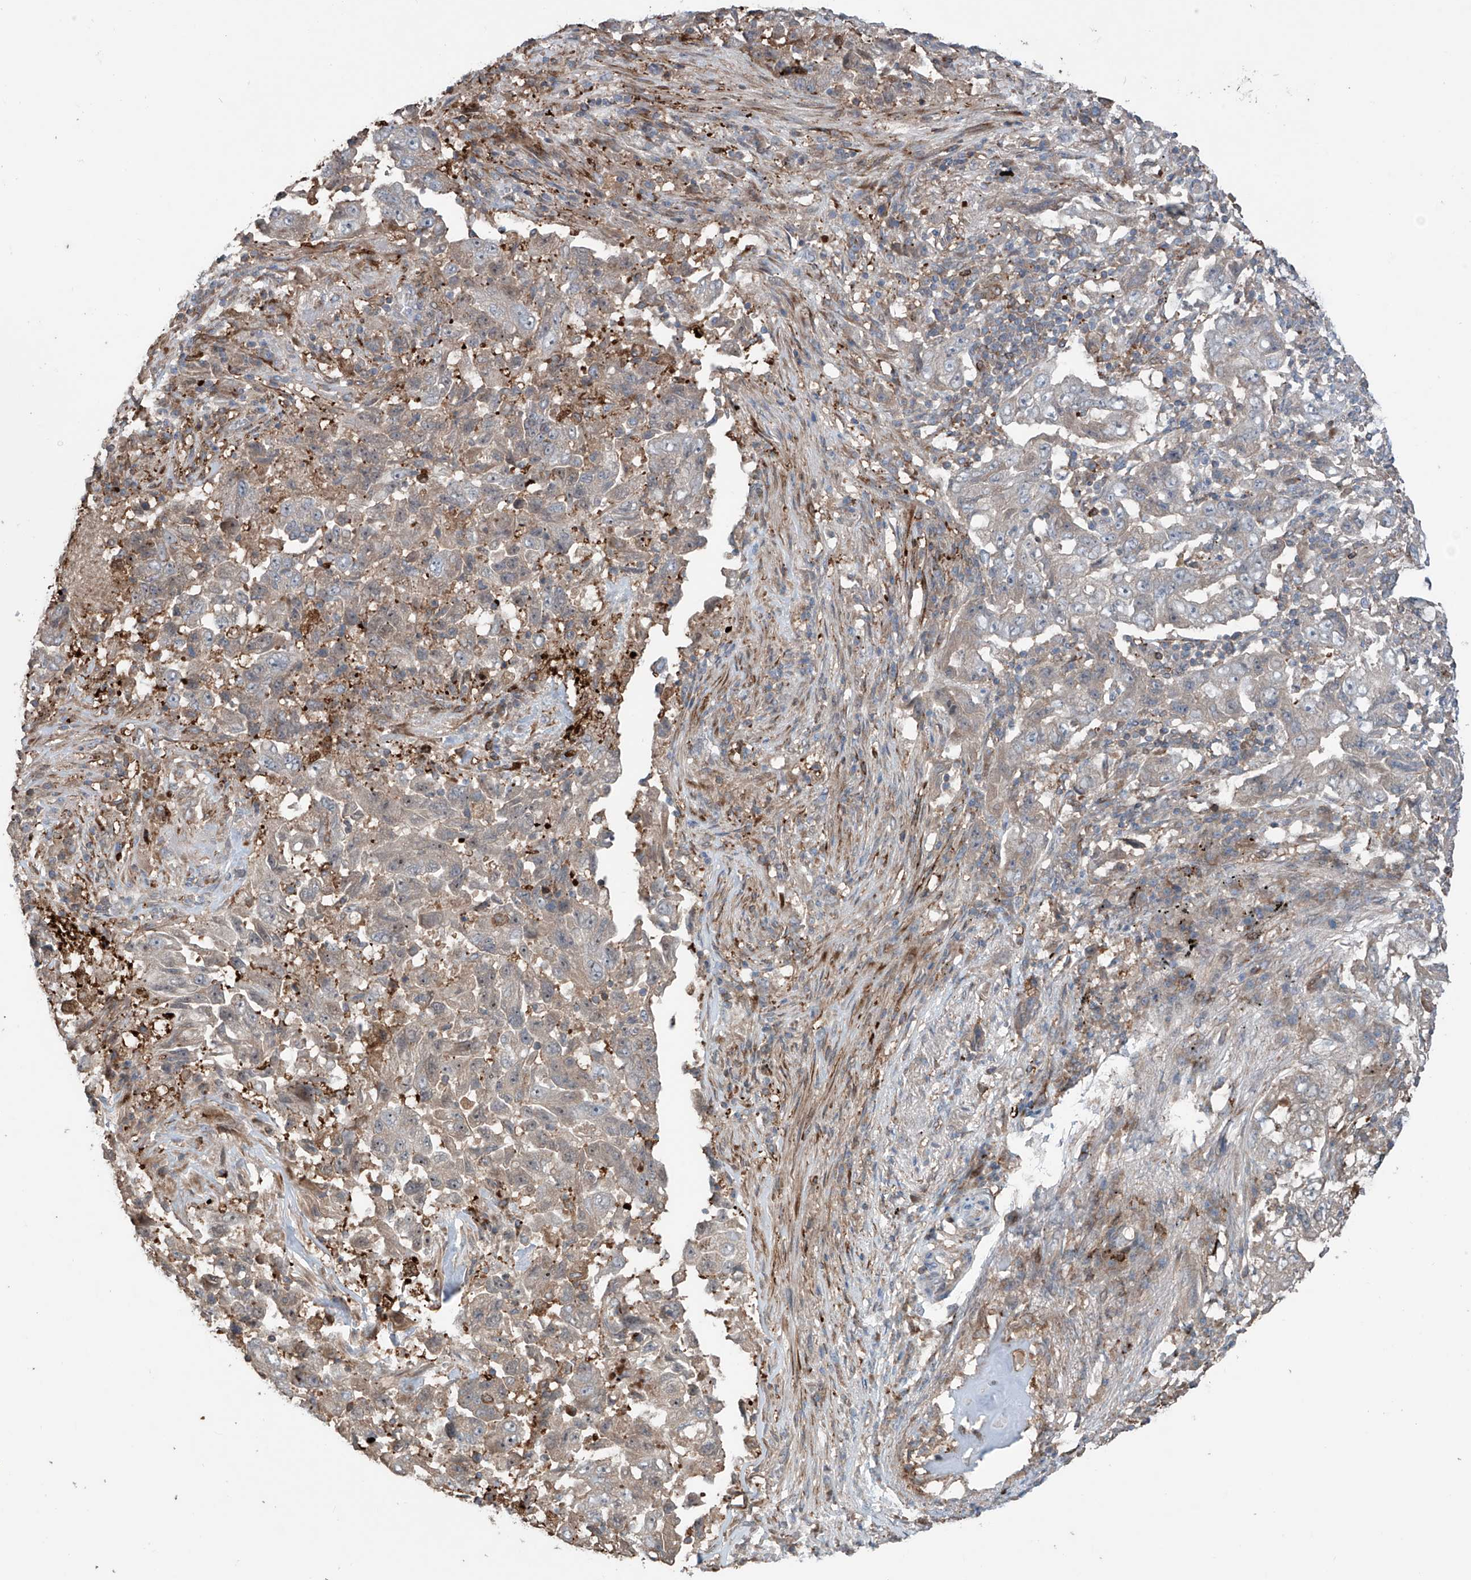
{"staining": {"intensity": "weak", "quantity": "25%-75%", "location": "cytoplasmic/membranous"}, "tissue": "lung cancer", "cell_type": "Tumor cells", "image_type": "cancer", "snomed": [{"axis": "morphology", "description": "Adenocarcinoma, NOS"}, {"axis": "topography", "description": "Lung"}], "caption": "Immunohistochemistry image of adenocarcinoma (lung) stained for a protein (brown), which reveals low levels of weak cytoplasmic/membranous staining in about 25%-75% of tumor cells.", "gene": "SAMD3", "patient": {"sex": "female", "age": 51}}